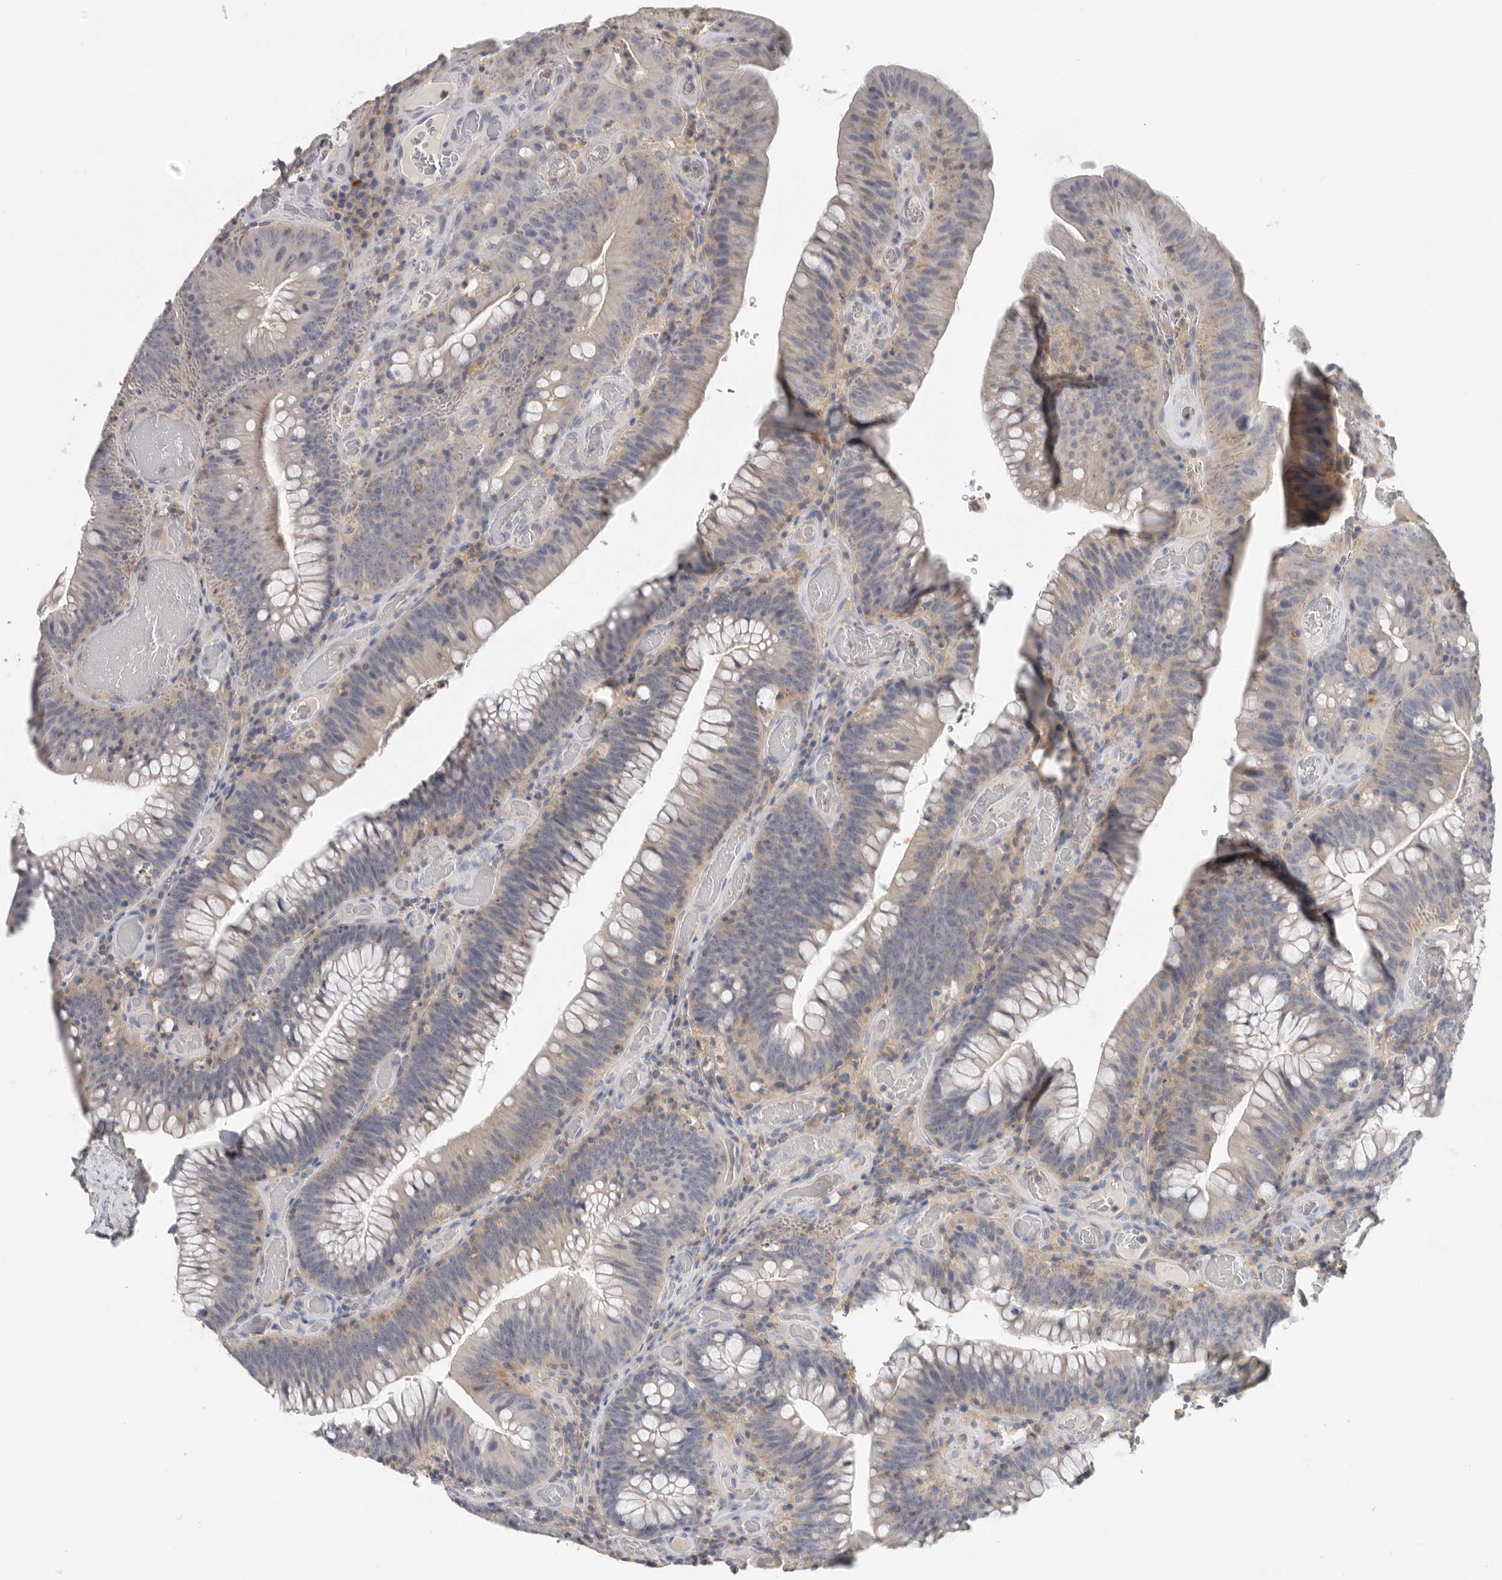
{"staining": {"intensity": "weak", "quantity": "25%-75%", "location": "cytoplasmic/membranous"}, "tissue": "colorectal cancer", "cell_type": "Tumor cells", "image_type": "cancer", "snomed": [{"axis": "morphology", "description": "Normal tissue, NOS"}, {"axis": "topography", "description": "Colon"}], "caption": "IHC (DAB (3,3'-diaminobenzidine)) staining of human colorectal cancer displays weak cytoplasmic/membranous protein staining in approximately 25%-75% of tumor cells.", "gene": "WDTC1", "patient": {"sex": "female", "age": 82}}